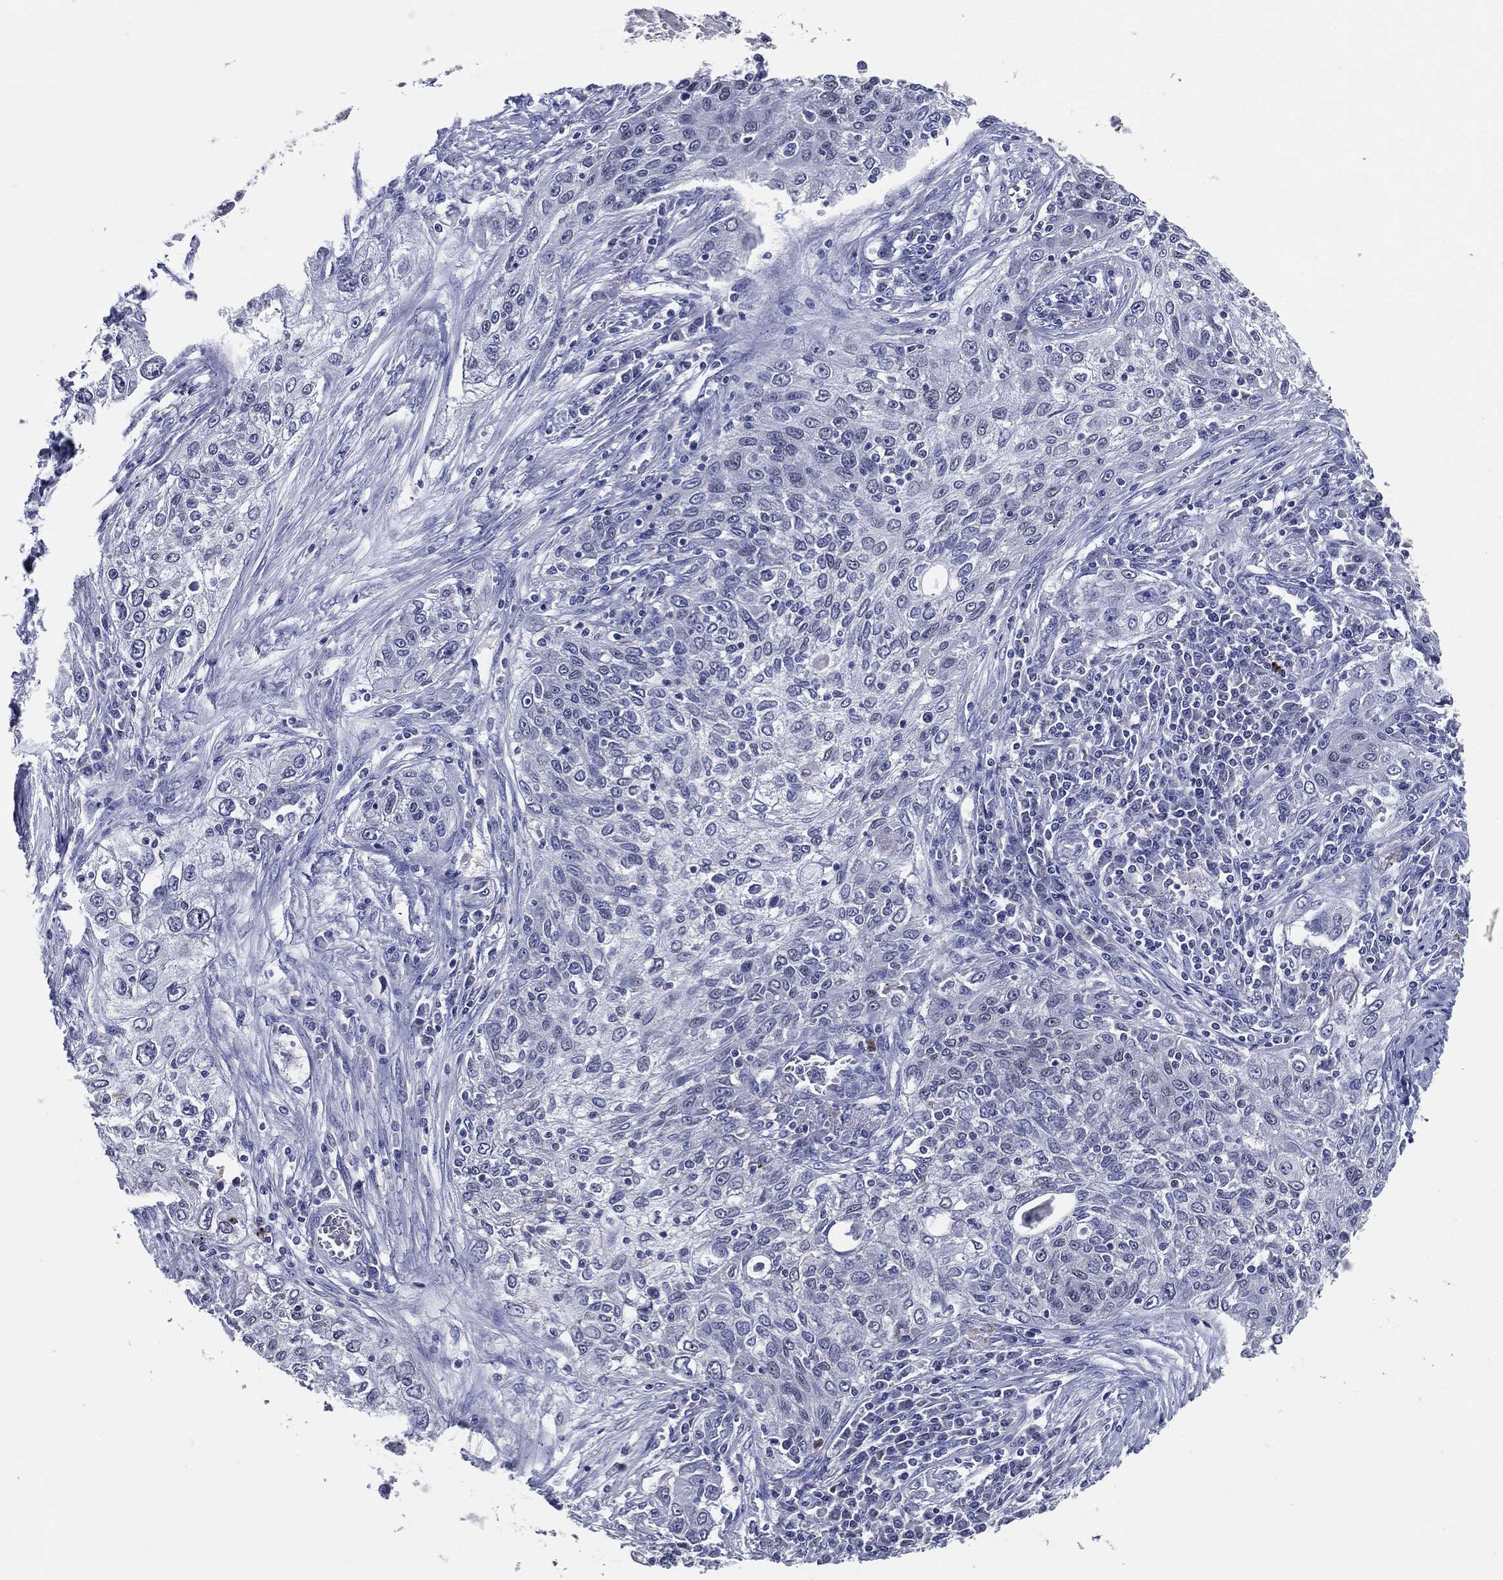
{"staining": {"intensity": "negative", "quantity": "none", "location": "none"}, "tissue": "lung cancer", "cell_type": "Tumor cells", "image_type": "cancer", "snomed": [{"axis": "morphology", "description": "Squamous cell carcinoma, NOS"}, {"axis": "topography", "description": "Lung"}], "caption": "This is an immunohistochemistry (IHC) image of lung squamous cell carcinoma. There is no staining in tumor cells.", "gene": "TFAP2A", "patient": {"sex": "female", "age": 69}}